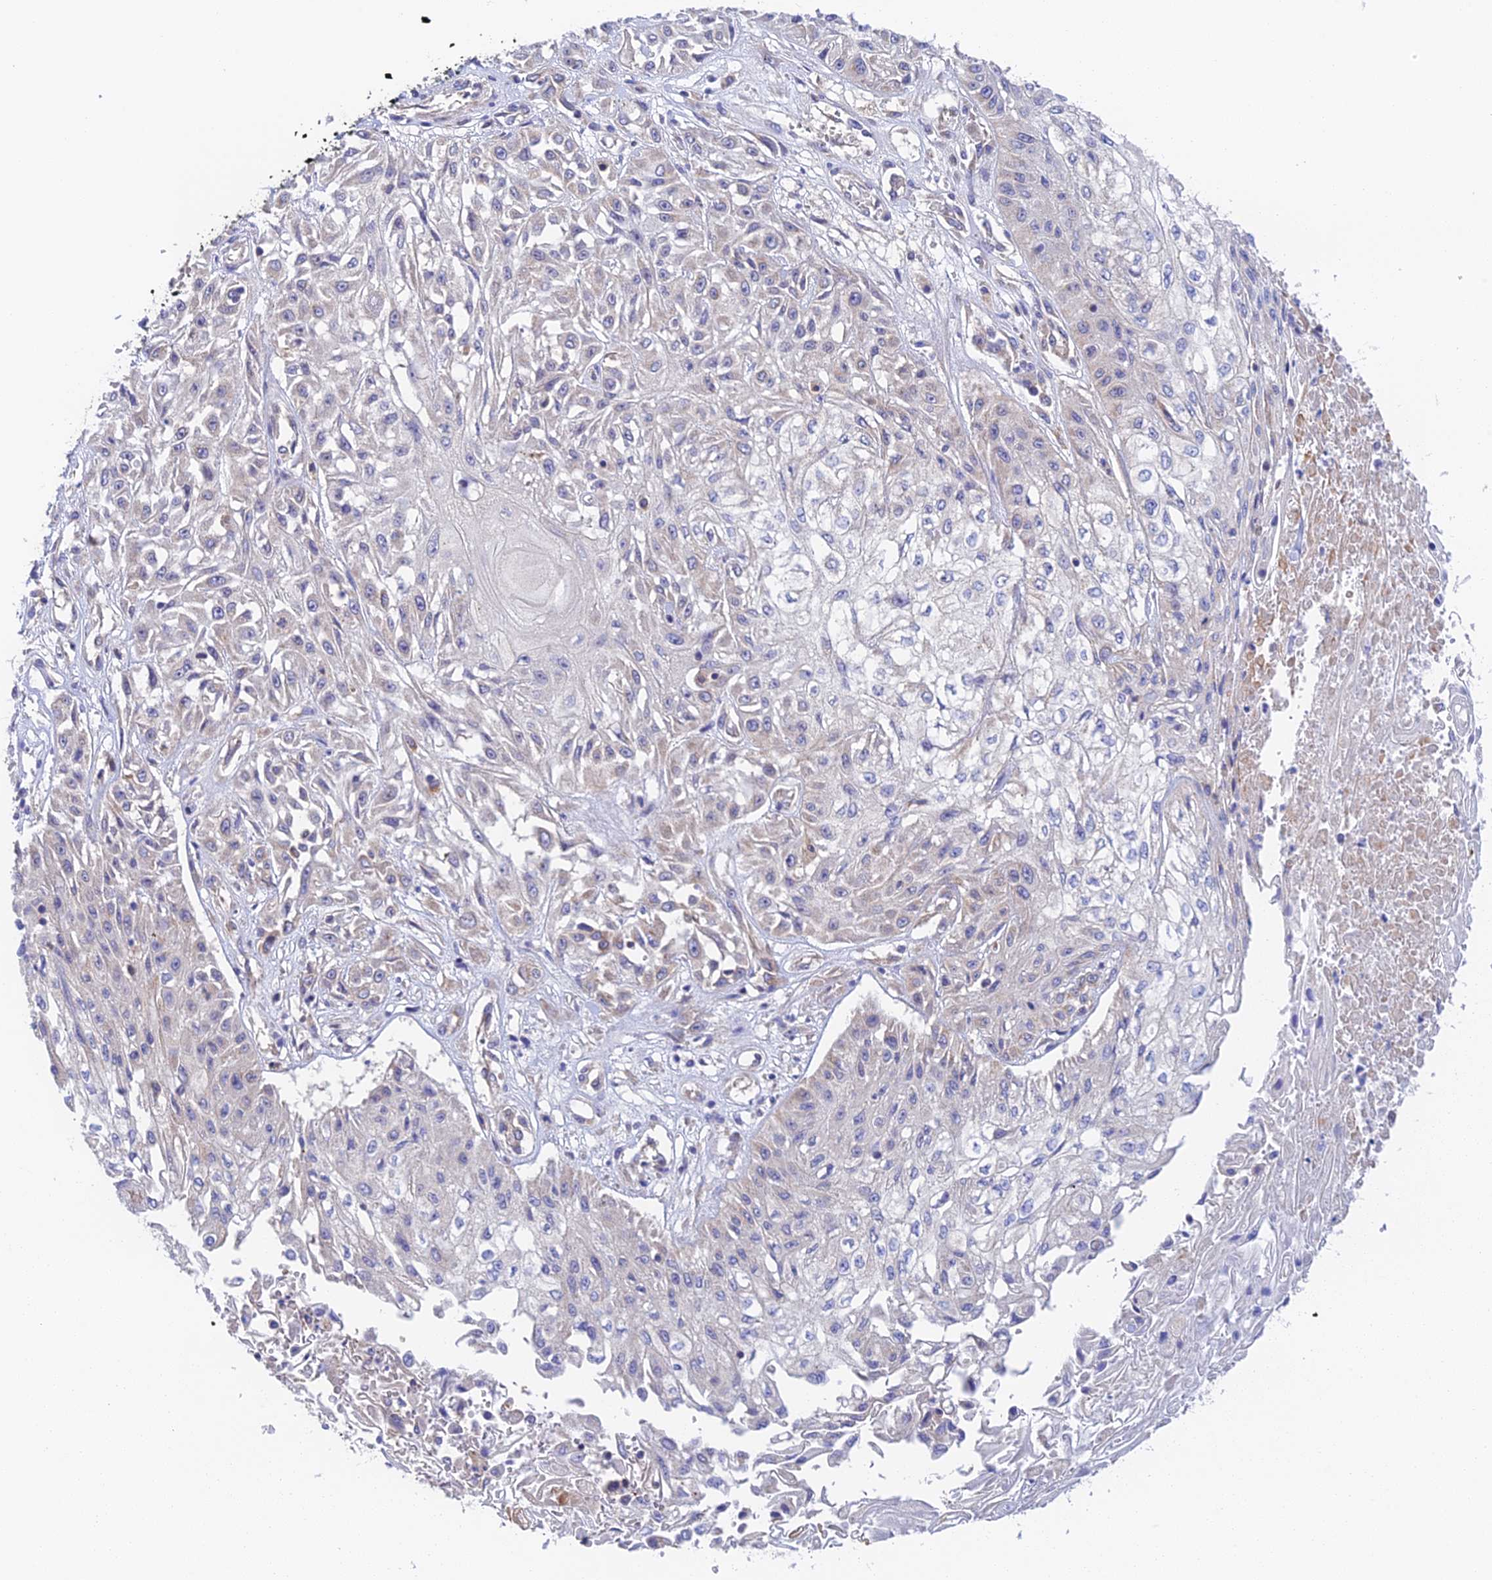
{"staining": {"intensity": "negative", "quantity": "none", "location": "none"}, "tissue": "skin cancer", "cell_type": "Tumor cells", "image_type": "cancer", "snomed": [{"axis": "morphology", "description": "Squamous cell carcinoma, NOS"}, {"axis": "morphology", "description": "Squamous cell carcinoma, metastatic, NOS"}, {"axis": "topography", "description": "Skin"}, {"axis": "topography", "description": "Lymph node"}], "caption": "Tumor cells show no significant protein staining in metastatic squamous cell carcinoma (skin).", "gene": "RANBP6", "patient": {"sex": "male", "age": 75}}